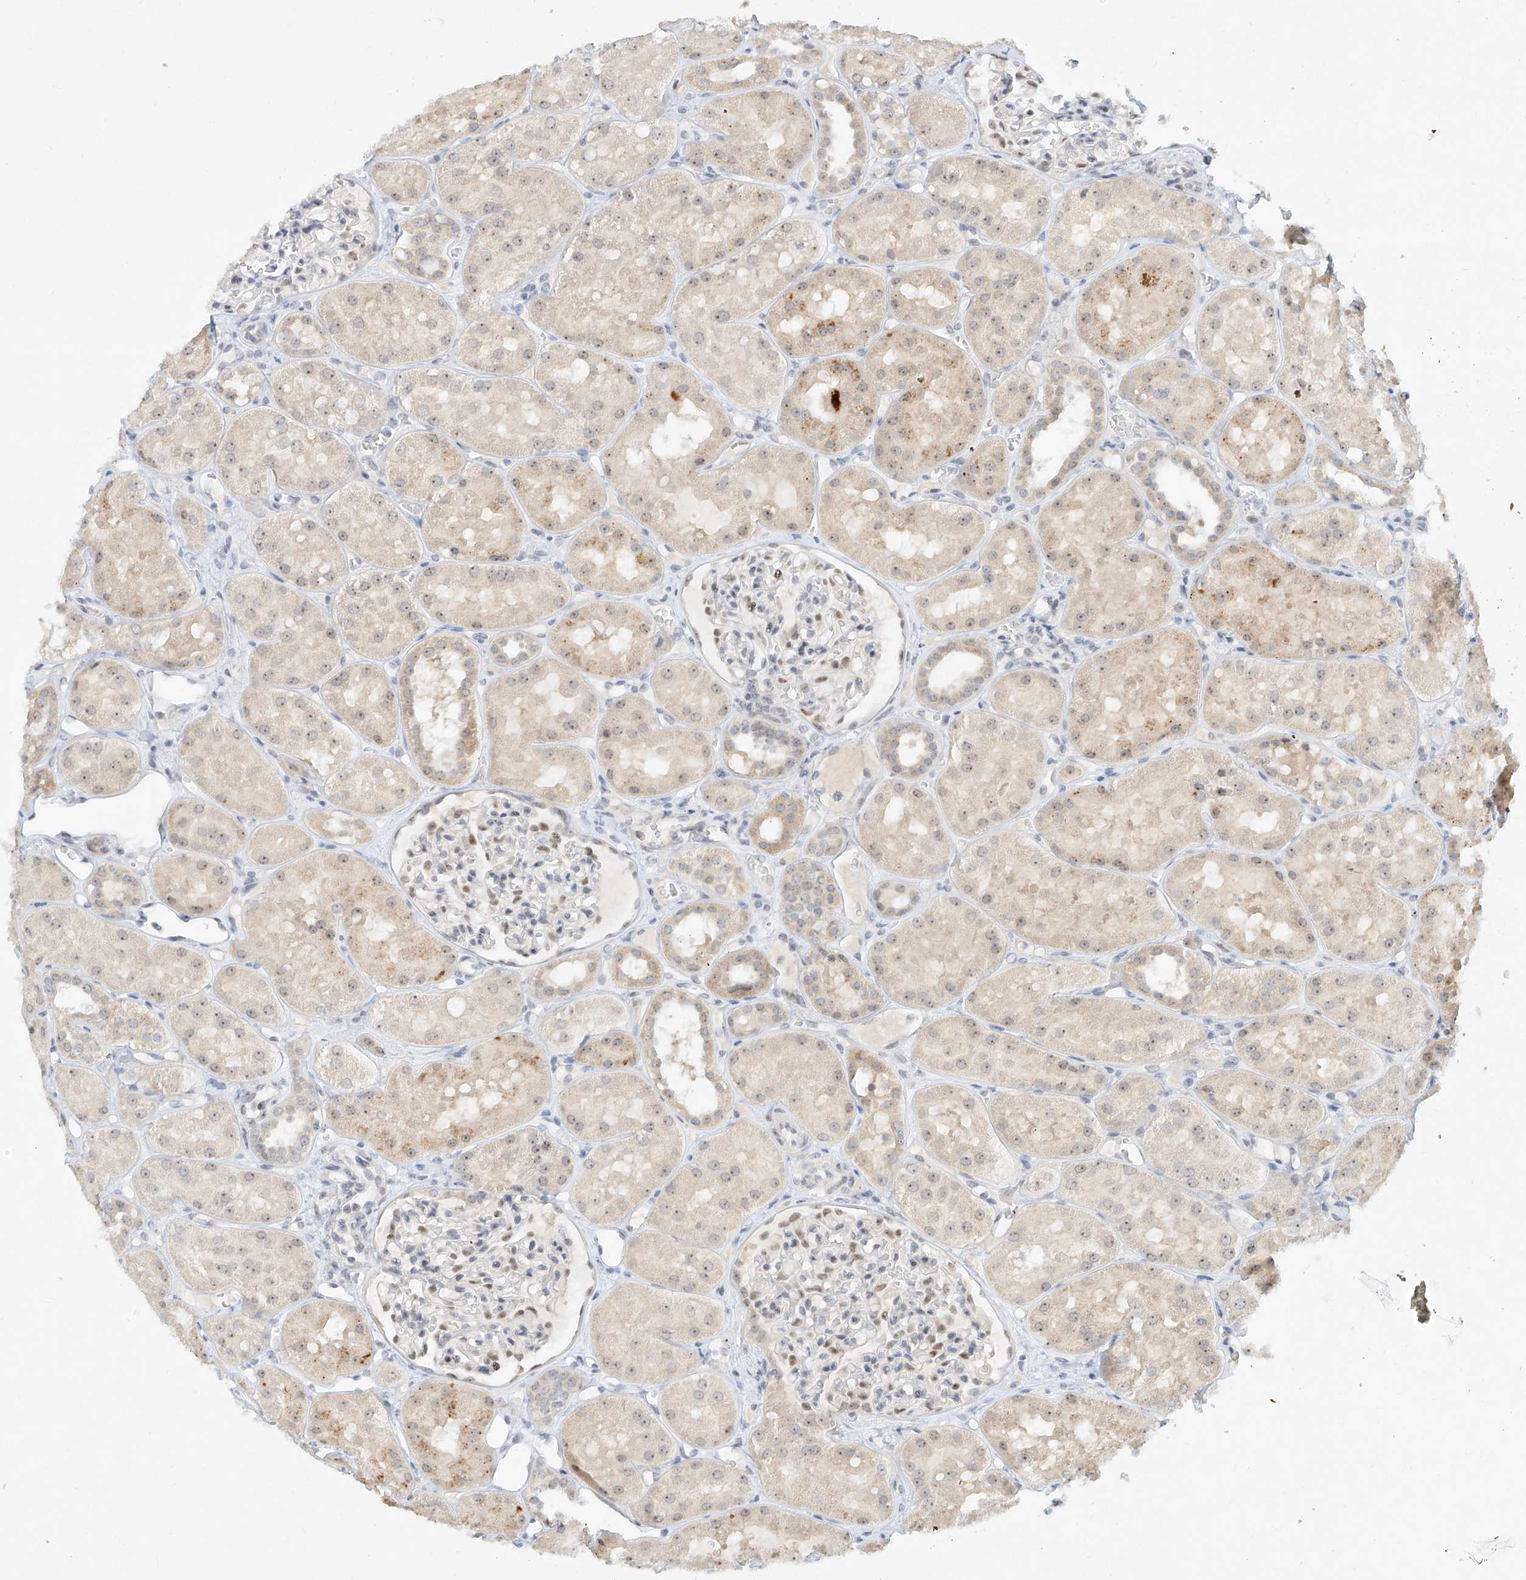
{"staining": {"intensity": "weak", "quantity": "<25%", "location": "nuclear"}, "tissue": "kidney", "cell_type": "Cells in glomeruli", "image_type": "normal", "snomed": [{"axis": "morphology", "description": "Normal tissue, NOS"}, {"axis": "topography", "description": "Kidney"}], "caption": "Immunohistochemistry histopathology image of unremarkable kidney: kidney stained with DAB (3,3'-diaminobenzidine) displays no significant protein expression in cells in glomeruli.", "gene": "TASP1", "patient": {"sex": "male", "age": 16}}